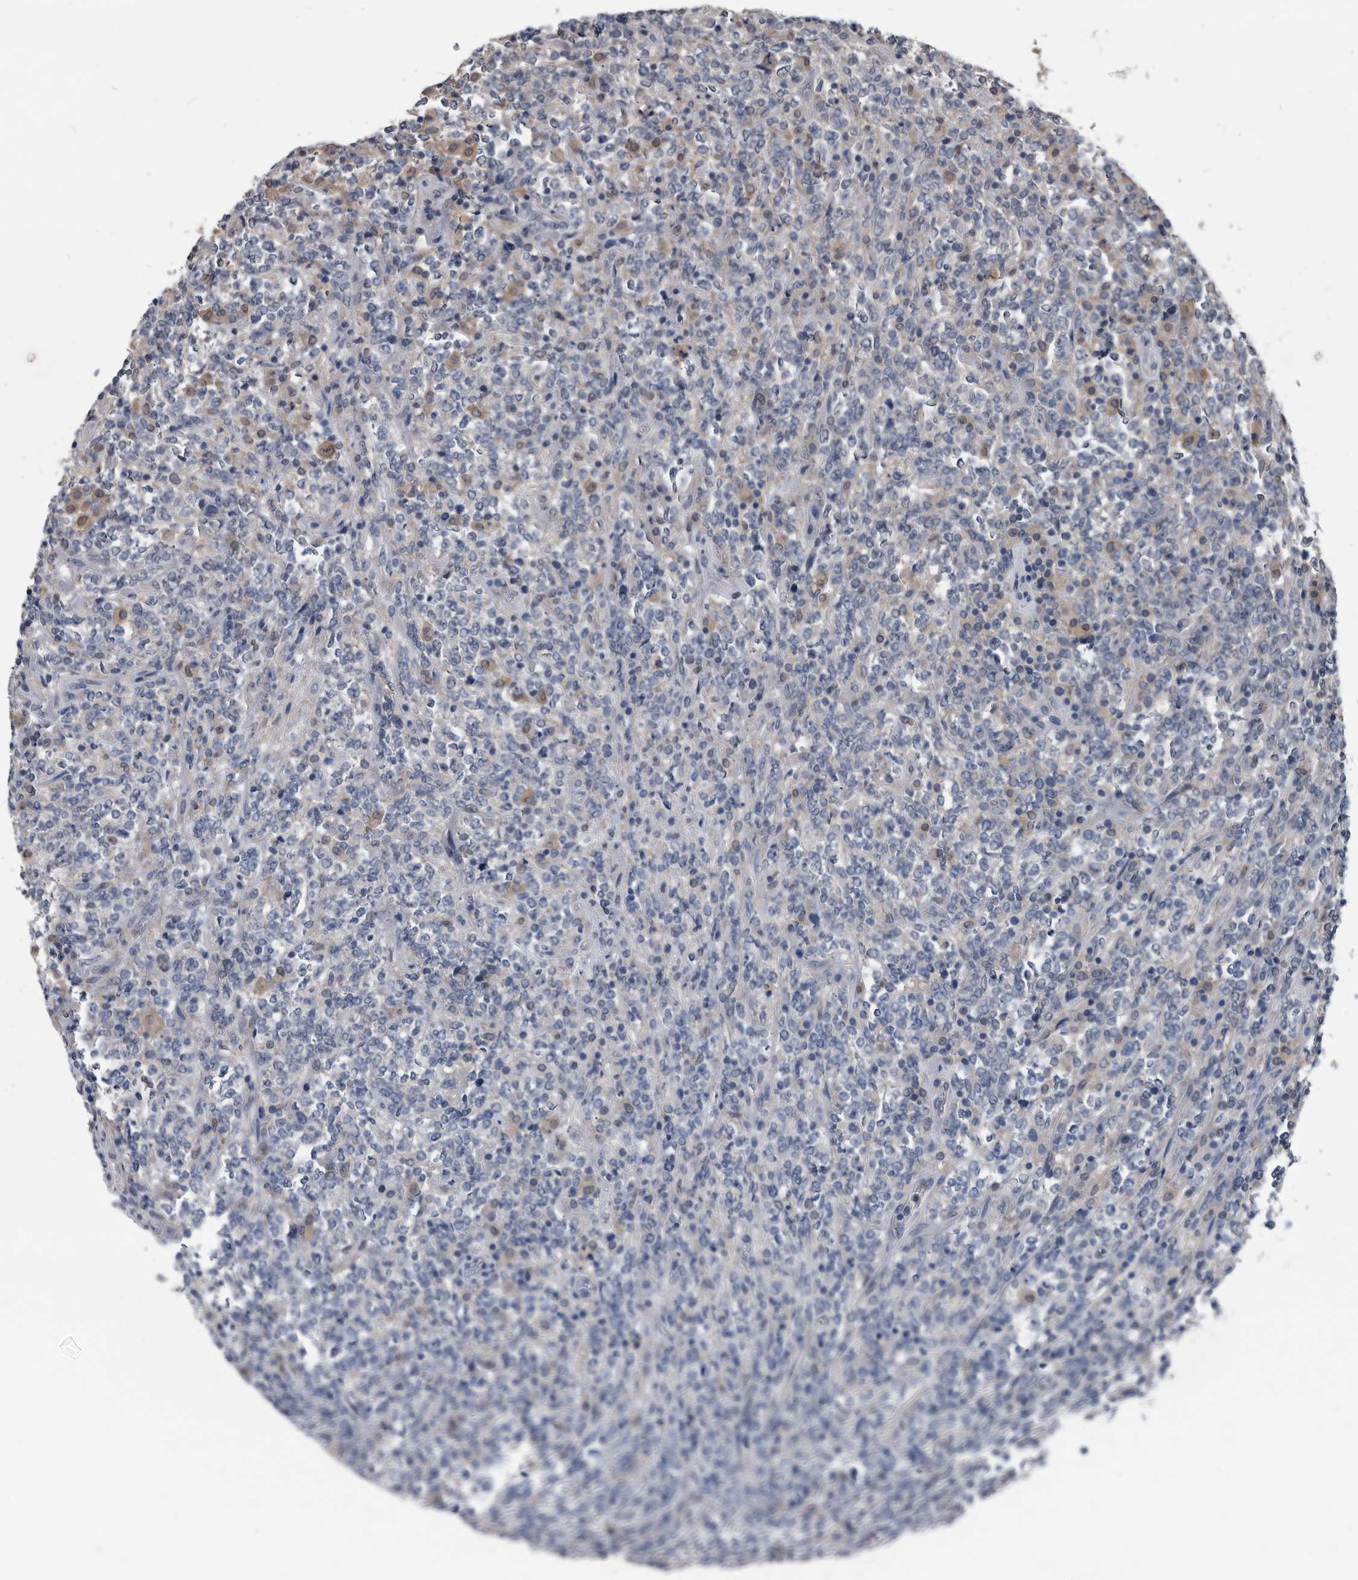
{"staining": {"intensity": "negative", "quantity": "none", "location": "none"}, "tissue": "lymphoma", "cell_type": "Tumor cells", "image_type": "cancer", "snomed": [{"axis": "morphology", "description": "Malignant lymphoma, non-Hodgkin's type, High grade"}, {"axis": "topography", "description": "Soft tissue"}], "caption": "Malignant lymphoma, non-Hodgkin's type (high-grade) was stained to show a protein in brown. There is no significant positivity in tumor cells.", "gene": "PDXK", "patient": {"sex": "male", "age": 18}}